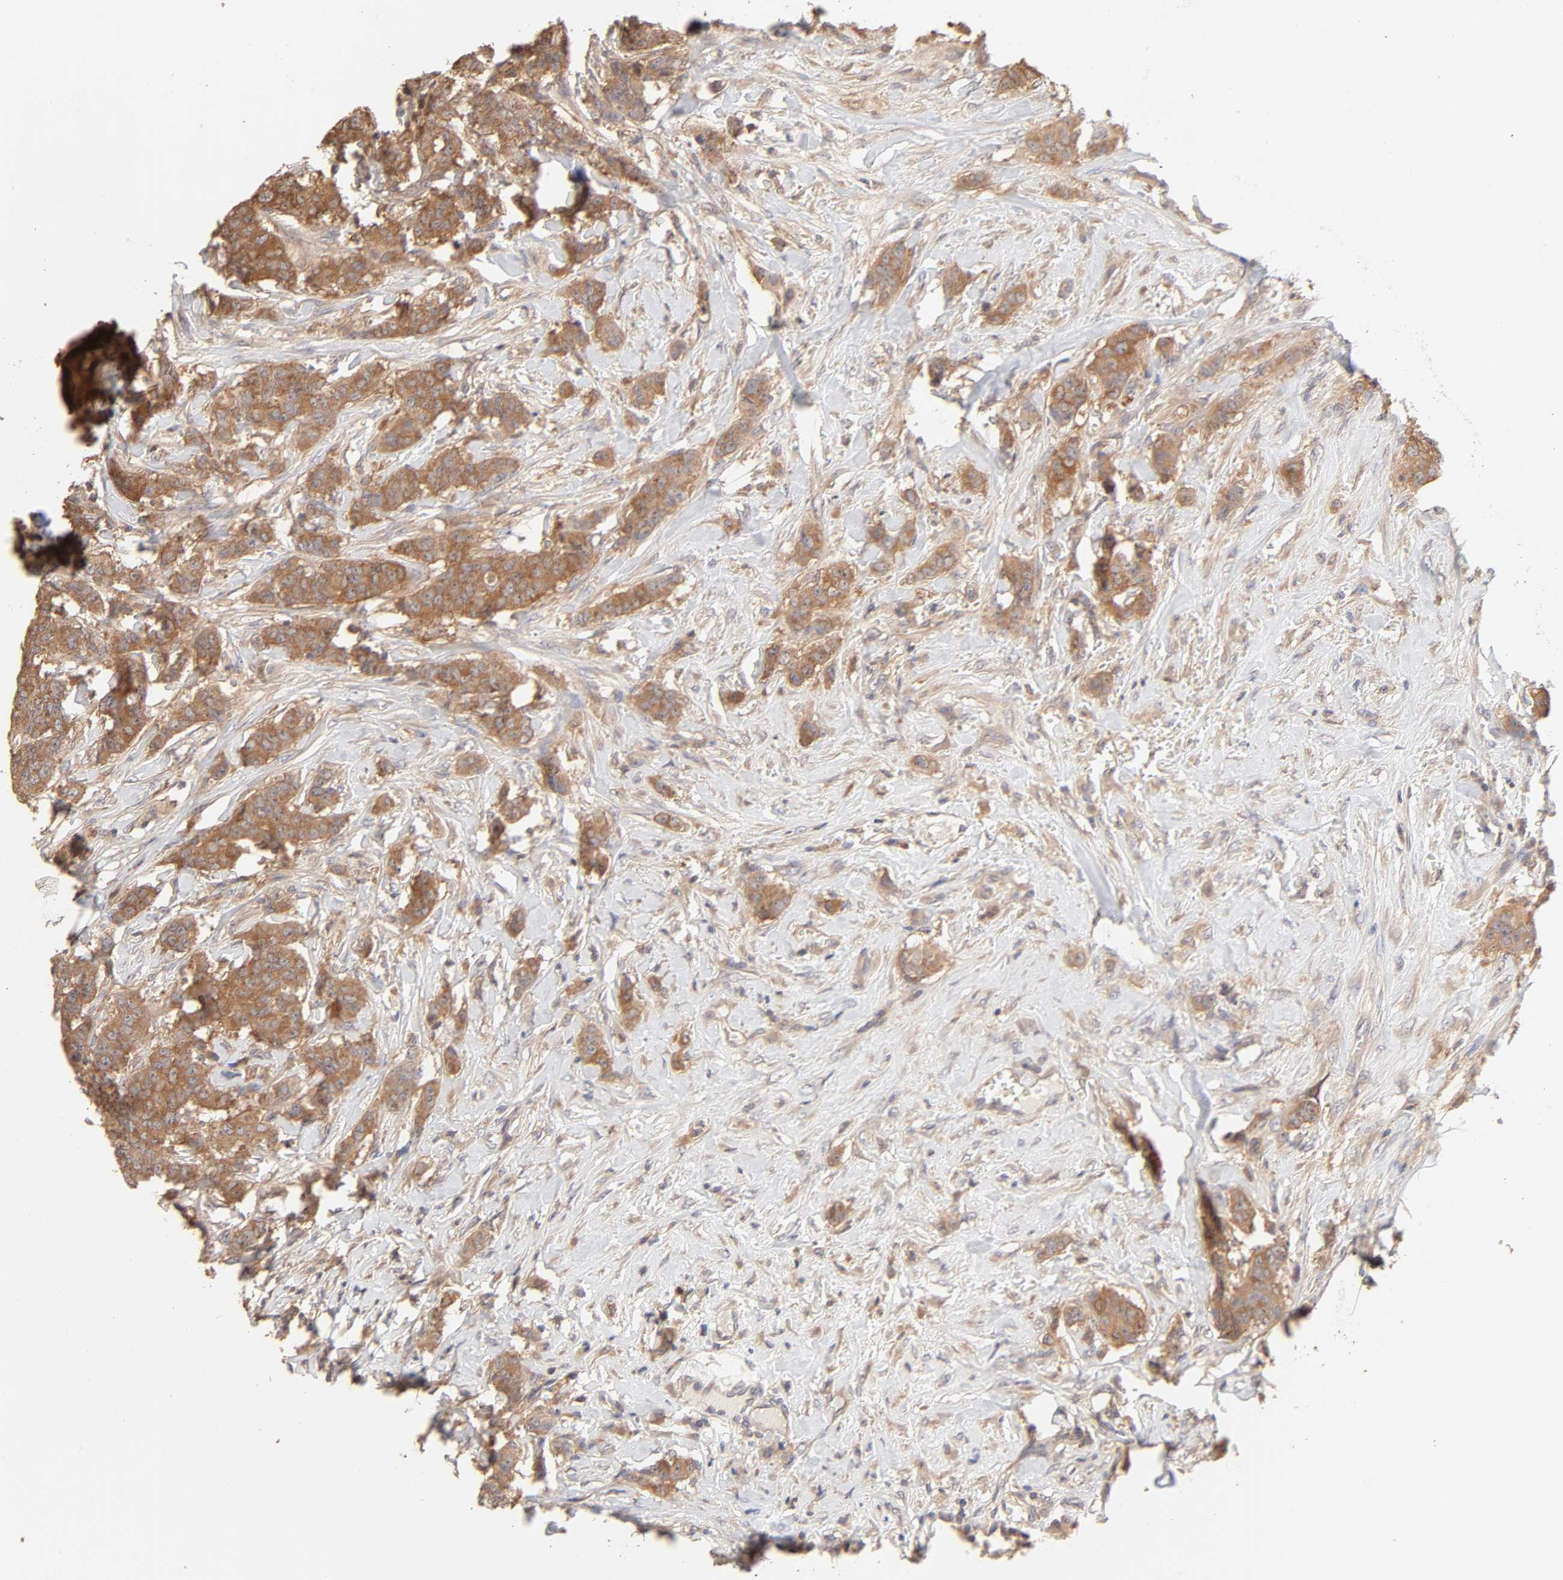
{"staining": {"intensity": "moderate", "quantity": ">75%", "location": "cytoplasmic/membranous"}, "tissue": "breast cancer", "cell_type": "Tumor cells", "image_type": "cancer", "snomed": [{"axis": "morphology", "description": "Duct carcinoma"}, {"axis": "topography", "description": "Breast"}], "caption": "Protein expression by IHC demonstrates moderate cytoplasmic/membranous staining in about >75% of tumor cells in breast cancer (intraductal carcinoma).", "gene": "AP1G2", "patient": {"sex": "female", "age": 40}}